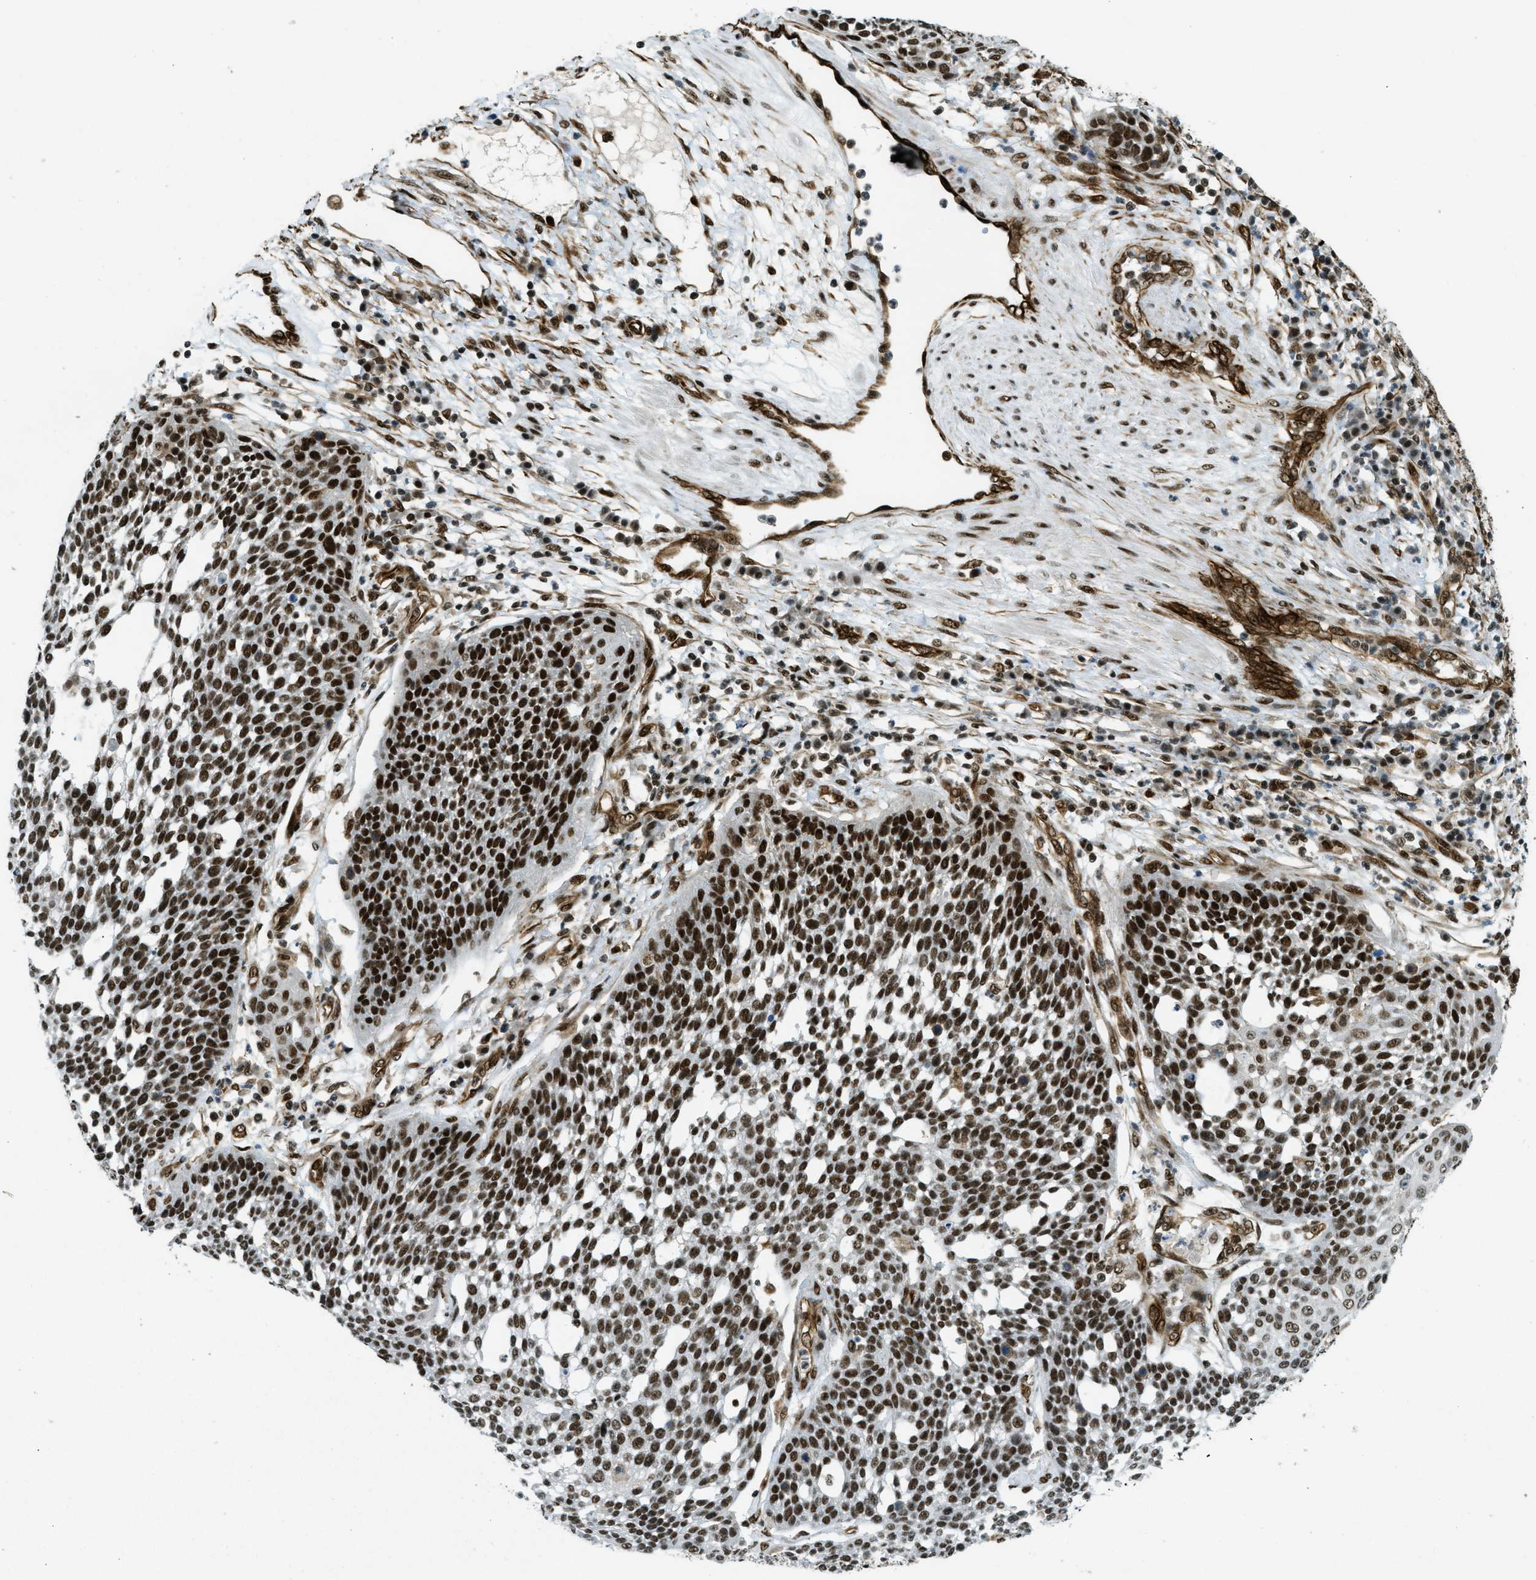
{"staining": {"intensity": "strong", "quantity": ">75%", "location": "nuclear"}, "tissue": "cervical cancer", "cell_type": "Tumor cells", "image_type": "cancer", "snomed": [{"axis": "morphology", "description": "Squamous cell carcinoma, NOS"}, {"axis": "topography", "description": "Cervix"}], "caption": "High-magnification brightfield microscopy of cervical squamous cell carcinoma stained with DAB (brown) and counterstained with hematoxylin (blue). tumor cells exhibit strong nuclear expression is present in about>75% of cells.", "gene": "ZFR", "patient": {"sex": "female", "age": 34}}